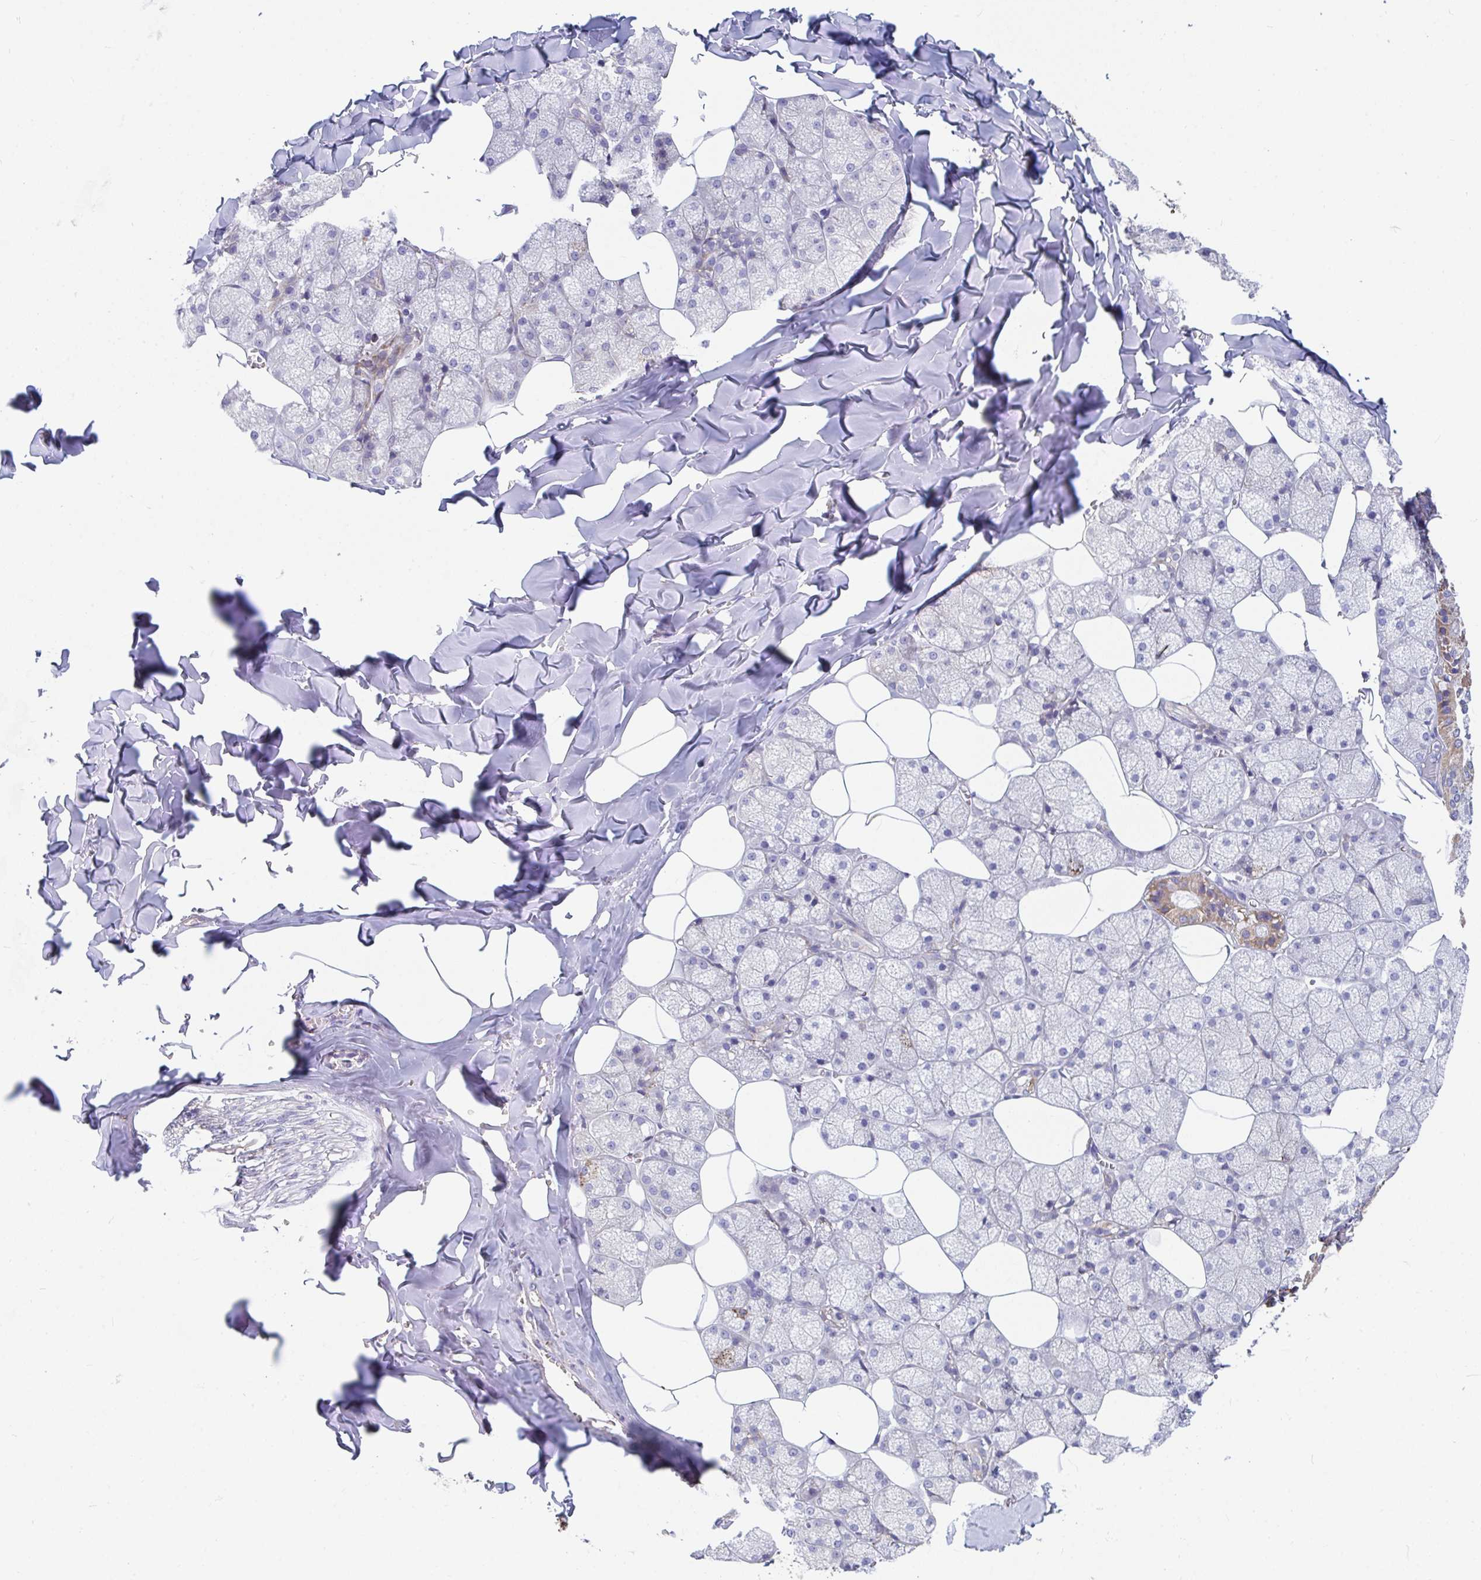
{"staining": {"intensity": "moderate", "quantity": "25%-75%", "location": "cytoplasmic/membranous"}, "tissue": "salivary gland", "cell_type": "Glandular cells", "image_type": "normal", "snomed": [{"axis": "morphology", "description": "Normal tissue, NOS"}, {"axis": "topography", "description": "Salivary gland"}, {"axis": "topography", "description": "Peripheral nerve tissue"}], "caption": "Benign salivary gland displays moderate cytoplasmic/membranous staining in approximately 25%-75% of glandular cells, visualized by immunohistochemistry. (DAB IHC with brightfield microscopy, high magnification).", "gene": "FAM156A", "patient": {"sex": "male", "age": 38}}